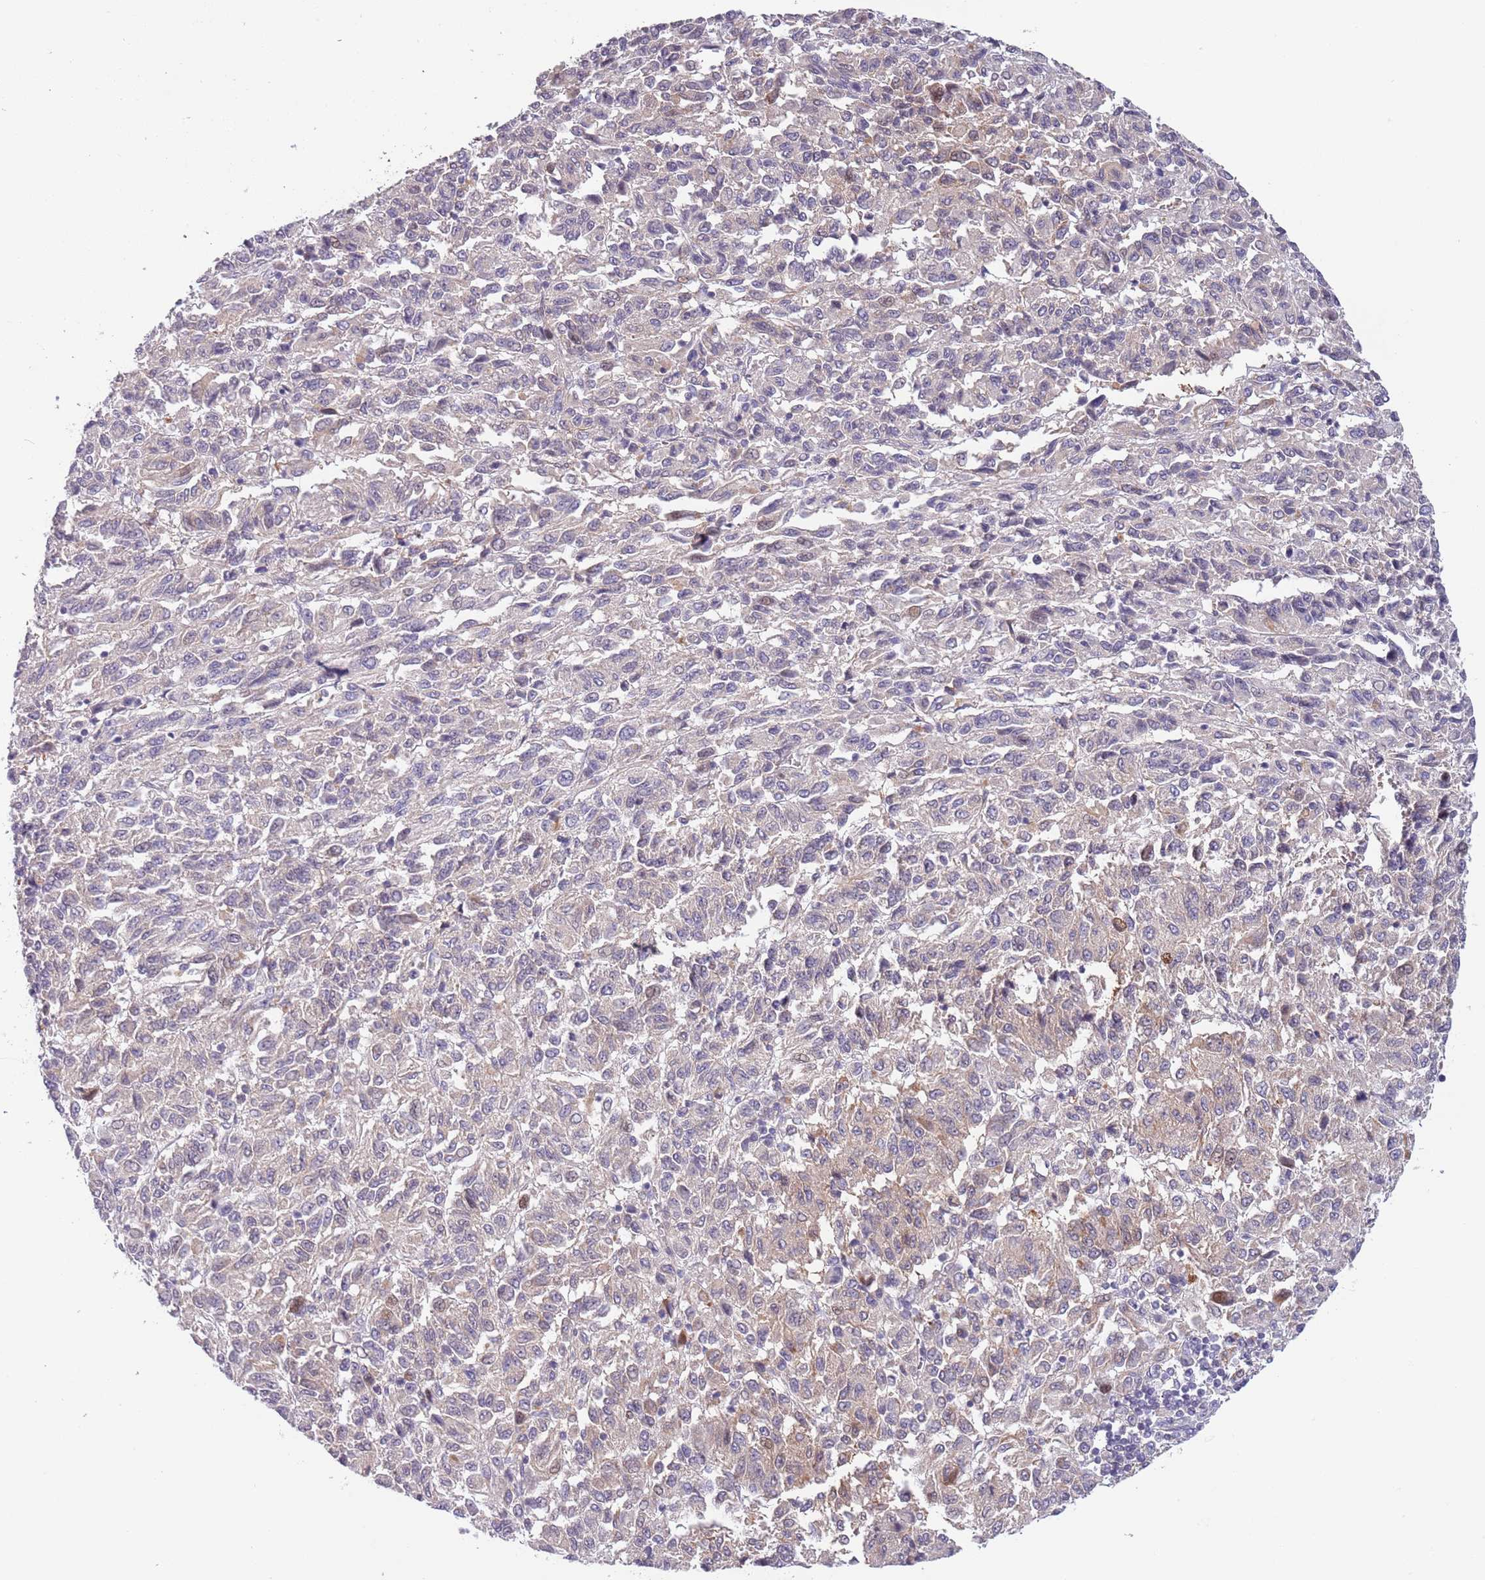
{"staining": {"intensity": "negative", "quantity": "none", "location": "none"}, "tissue": "melanoma", "cell_type": "Tumor cells", "image_type": "cancer", "snomed": [{"axis": "morphology", "description": "Malignant melanoma, Metastatic site"}, {"axis": "topography", "description": "Lung"}], "caption": "DAB immunohistochemical staining of malignant melanoma (metastatic site) reveals no significant staining in tumor cells.", "gene": "ZNF658", "patient": {"sex": "male", "age": 64}}